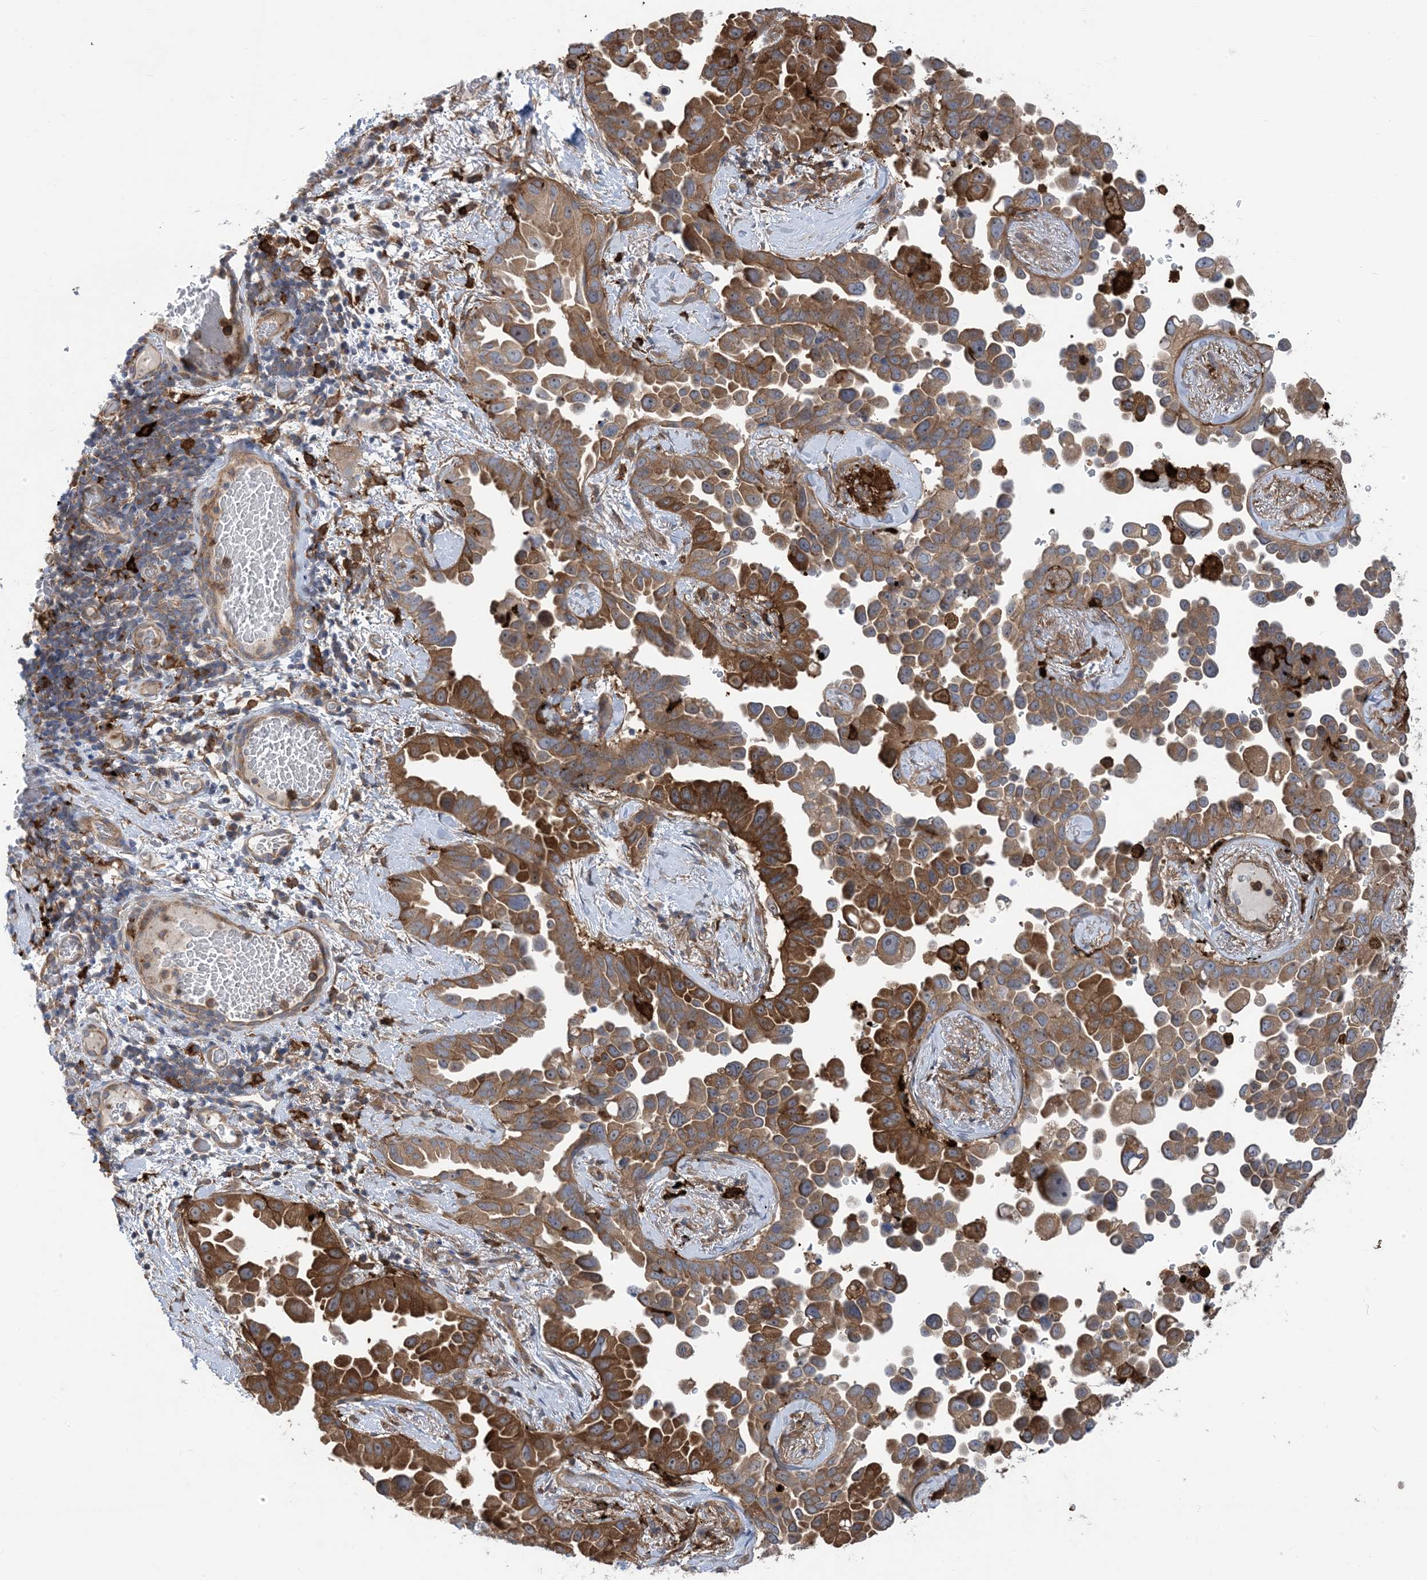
{"staining": {"intensity": "moderate", "quantity": "25%-75%", "location": "cytoplasmic/membranous"}, "tissue": "lung cancer", "cell_type": "Tumor cells", "image_type": "cancer", "snomed": [{"axis": "morphology", "description": "Adenocarcinoma, NOS"}, {"axis": "topography", "description": "Lung"}], "caption": "Immunohistochemical staining of adenocarcinoma (lung) exhibits medium levels of moderate cytoplasmic/membranous positivity in about 25%-75% of tumor cells.", "gene": "HS1BP3", "patient": {"sex": "female", "age": 67}}